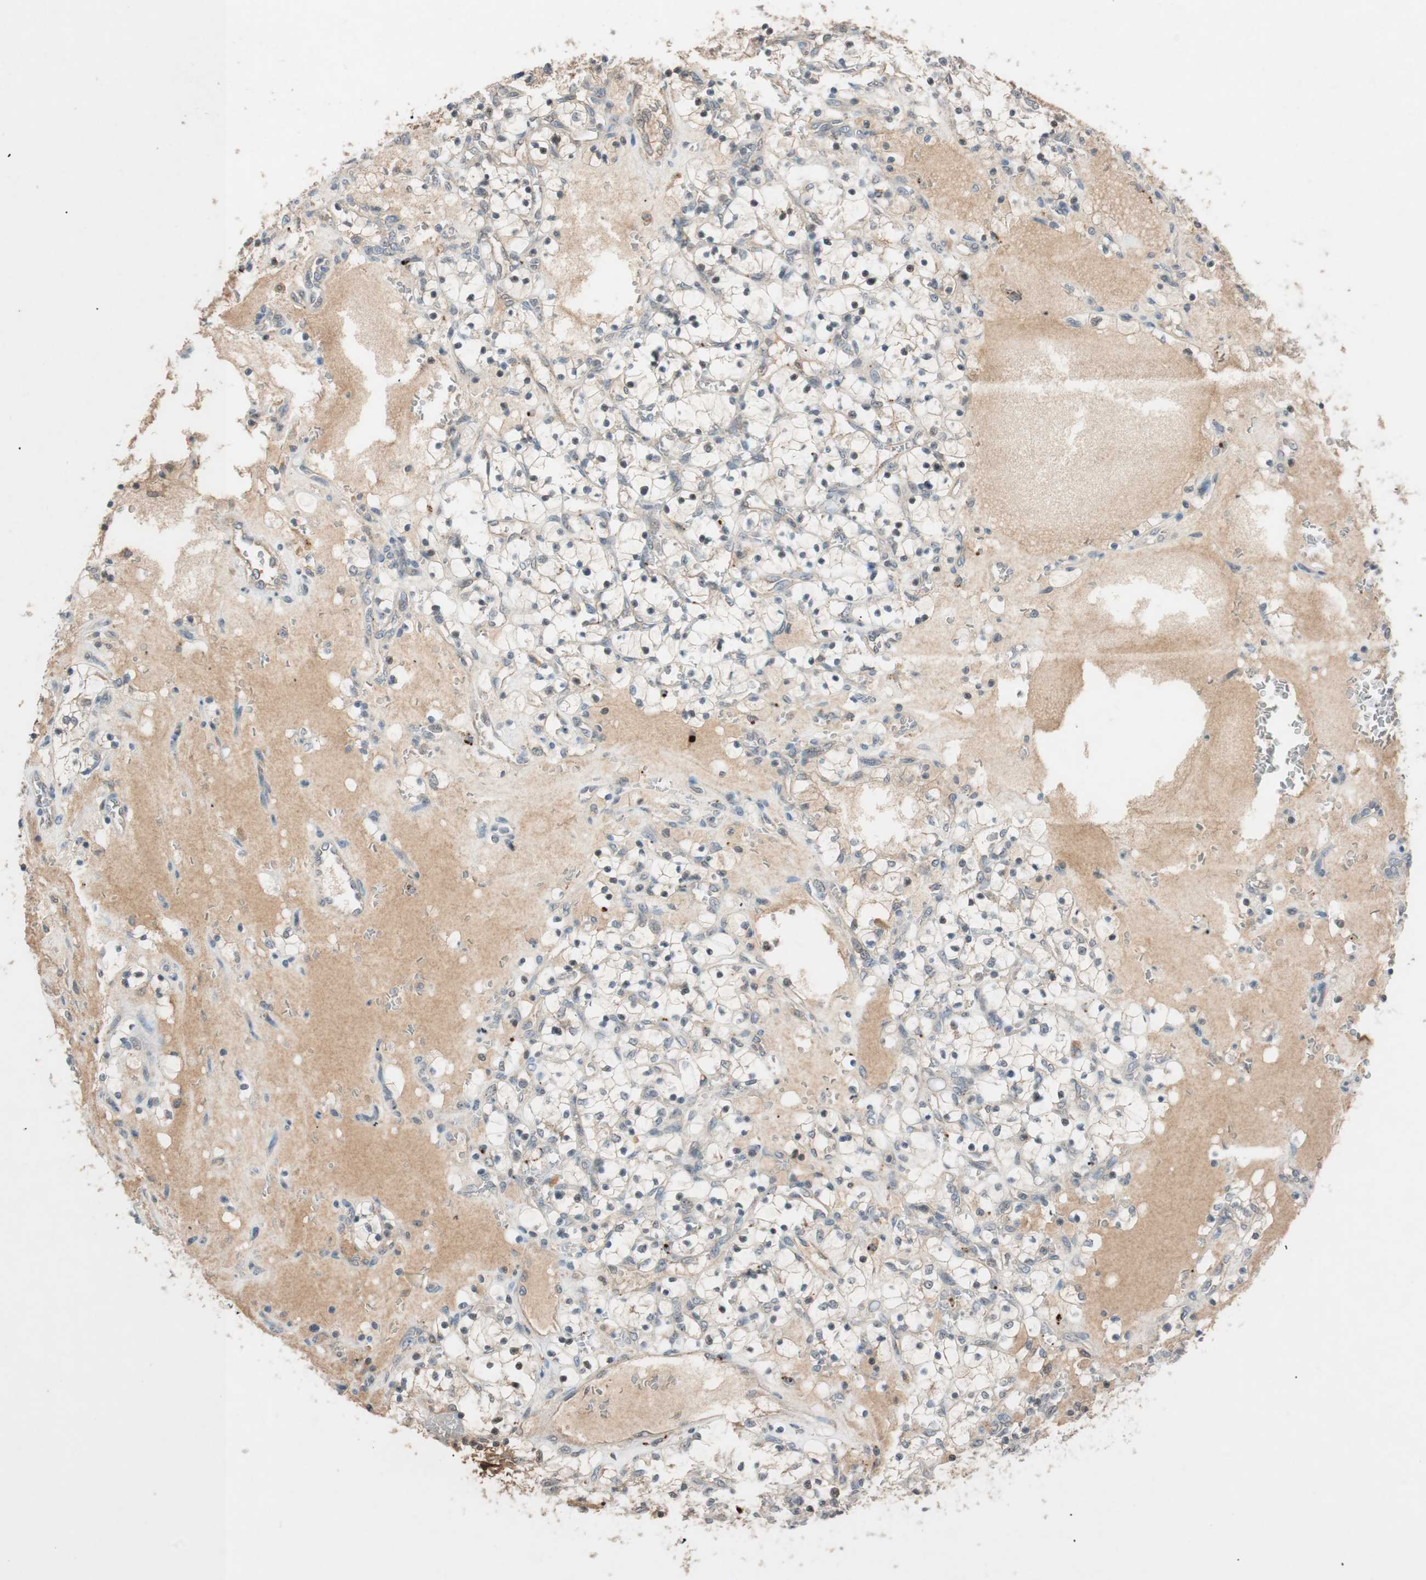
{"staining": {"intensity": "weak", "quantity": ">75%", "location": "cytoplasmic/membranous"}, "tissue": "renal cancer", "cell_type": "Tumor cells", "image_type": "cancer", "snomed": [{"axis": "morphology", "description": "Adenocarcinoma, NOS"}, {"axis": "topography", "description": "Kidney"}], "caption": "Adenocarcinoma (renal) stained for a protein (brown) displays weak cytoplasmic/membranous positive staining in approximately >75% of tumor cells.", "gene": "GLB1", "patient": {"sex": "female", "age": 69}}